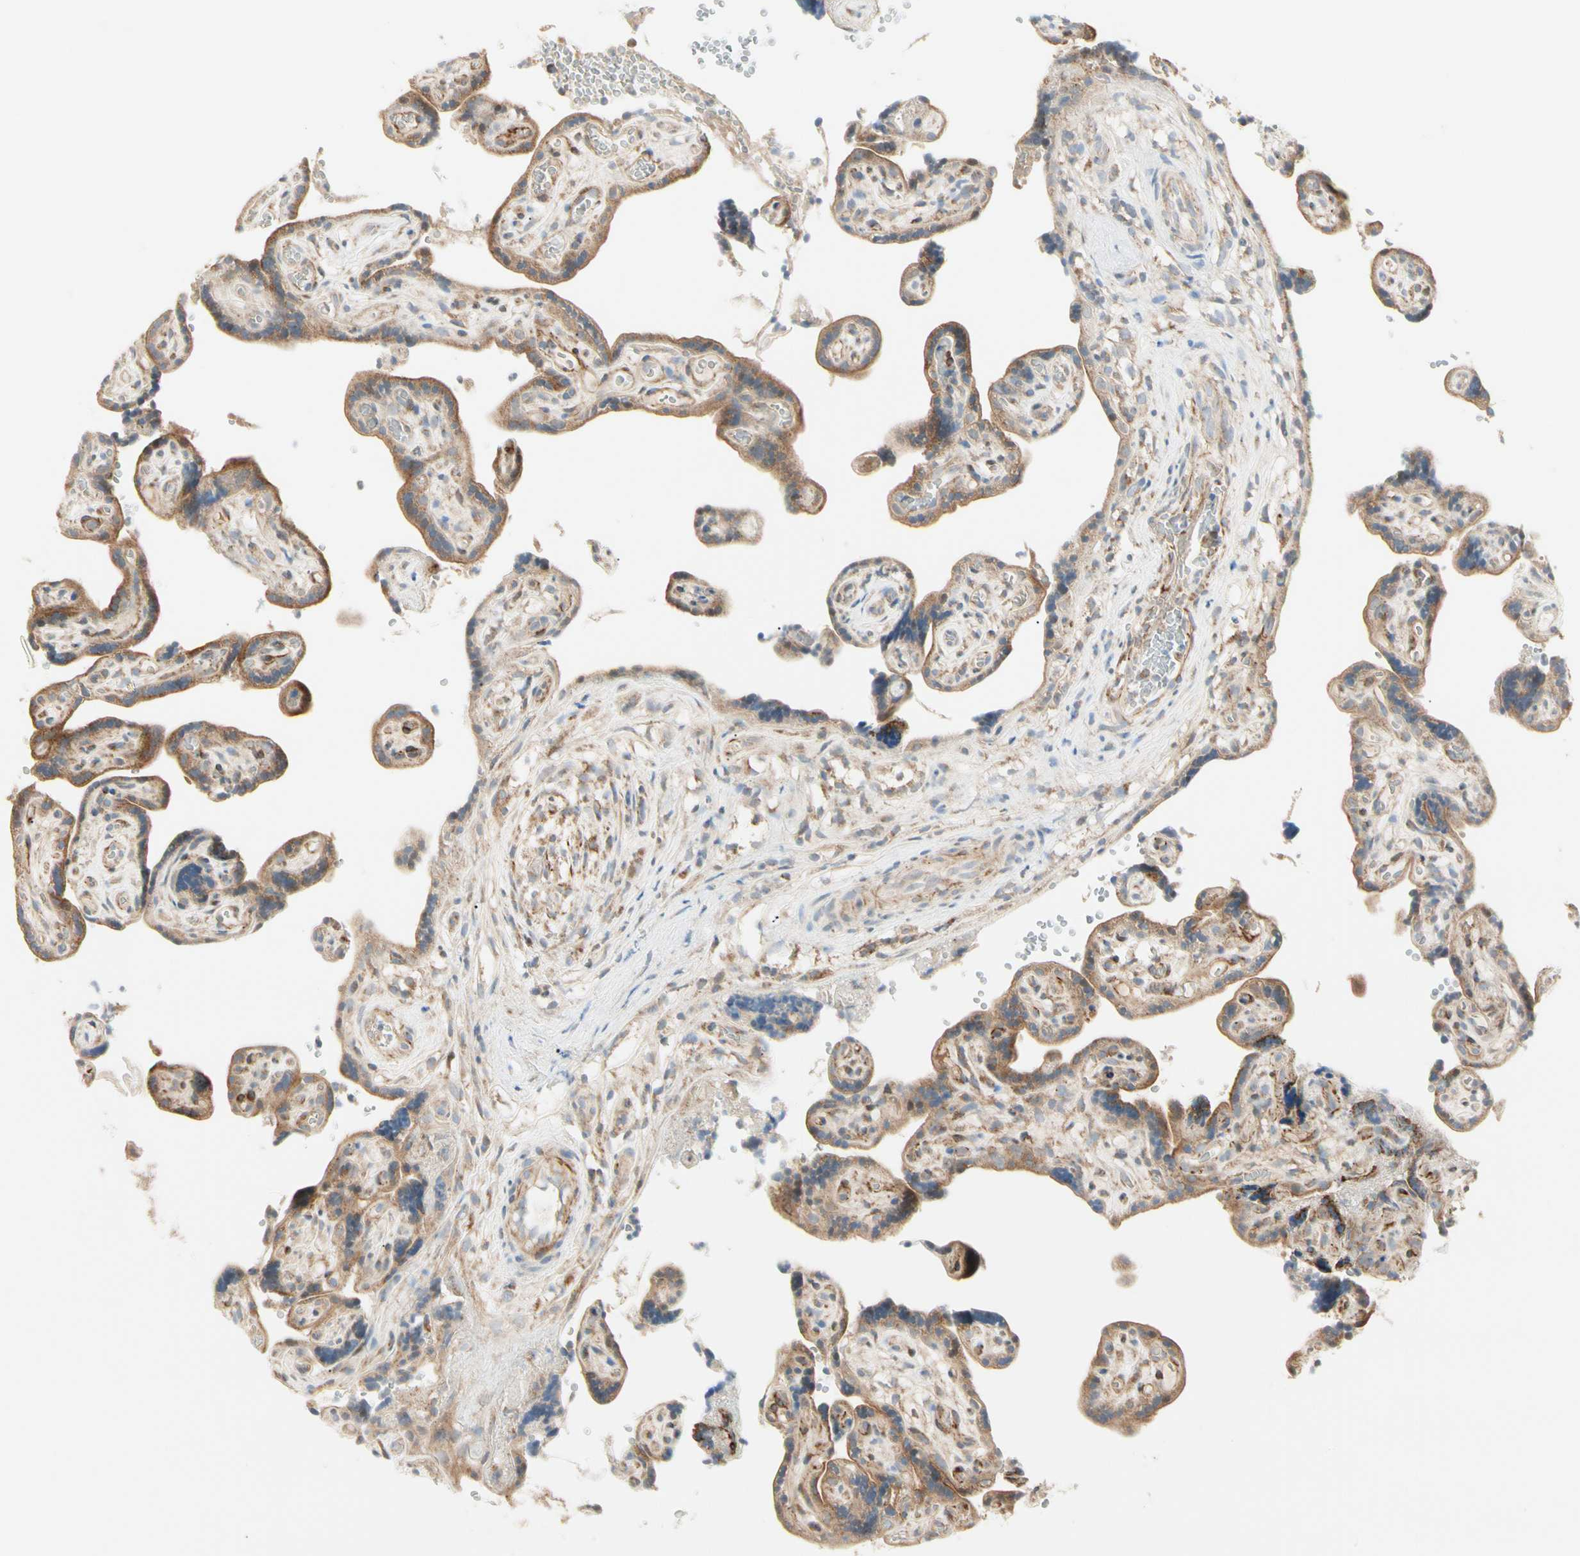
{"staining": {"intensity": "strong", "quantity": ">75%", "location": "cytoplasmic/membranous"}, "tissue": "placenta", "cell_type": "Trophoblastic cells", "image_type": "normal", "snomed": [{"axis": "morphology", "description": "Normal tissue, NOS"}, {"axis": "topography", "description": "Placenta"}], "caption": "High-power microscopy captured an immunohistochemistry (IHC) micrograph of benign placenta, revealing strong cytoplasmic/membranous positivity in about >75% of trophoblastic cells. The protein of interest is stained brown, and the nuclei are stained in blue (DAB IHC with brightfield microscopy, high magnification).", "gene": "TBC1D10A", "patient": {"sex": "female", "age": 30}}